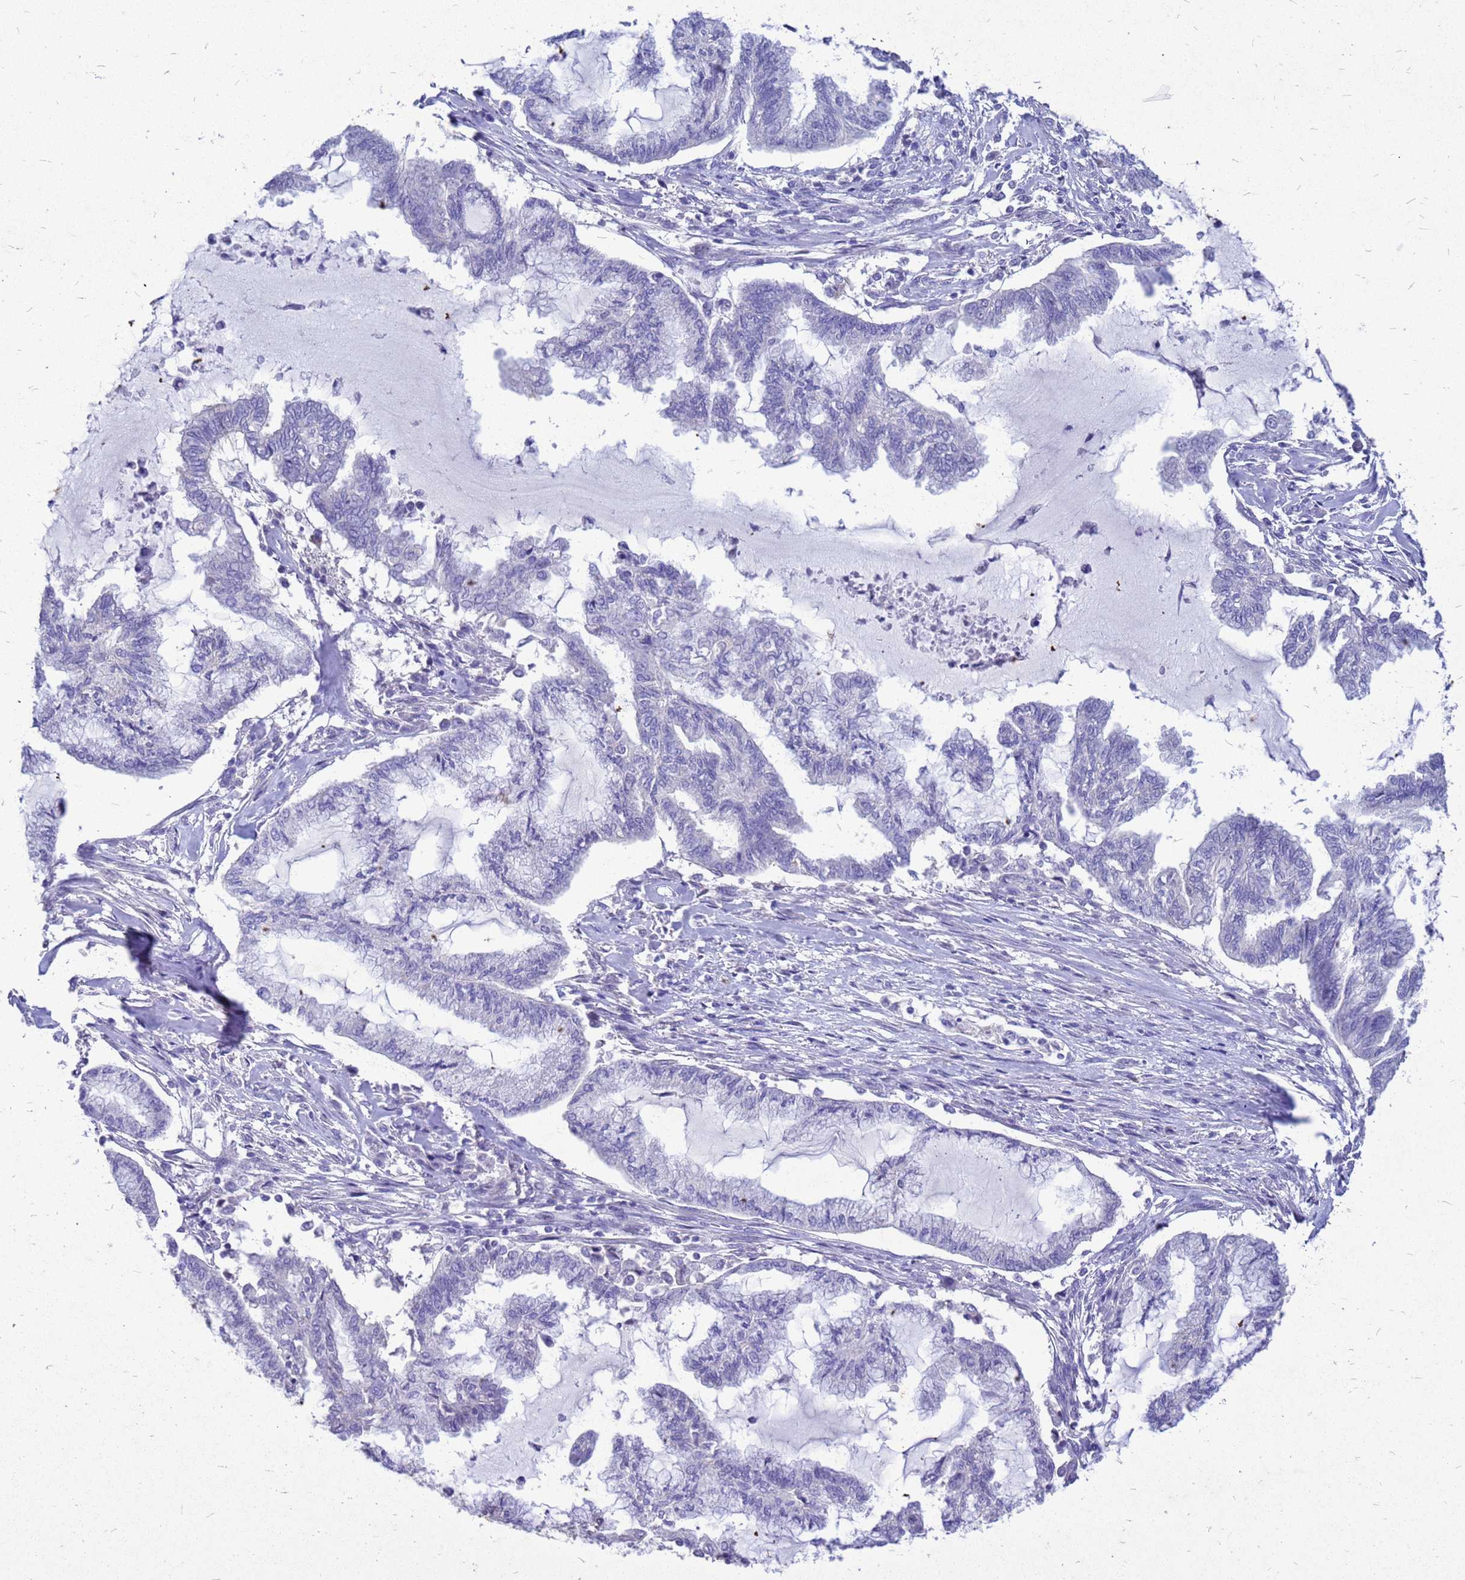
{"staining": {"intensity": "negative", "quantity": "none", "location": "none"}, "tissue": "endometrial cancer", "cell_type": "Tumor cells", "image_type": "cancer", "snomed": [{"axis": "morphology", "description": "Adenocarcinoma, NOS"}, {"axis": "topography", "description": "Endometrium"}], "caption": "This histopathology image is of endometrial cancer (adenocarcinoma) stained with immunohistochemistry to label a protein in brown with the nuclei are counter-stained blue. There is no expression in tumor cells. Nuclei are stained in blue.", "gene": "AKR1C1", "patient": {"sex": "female", "age": 86}}